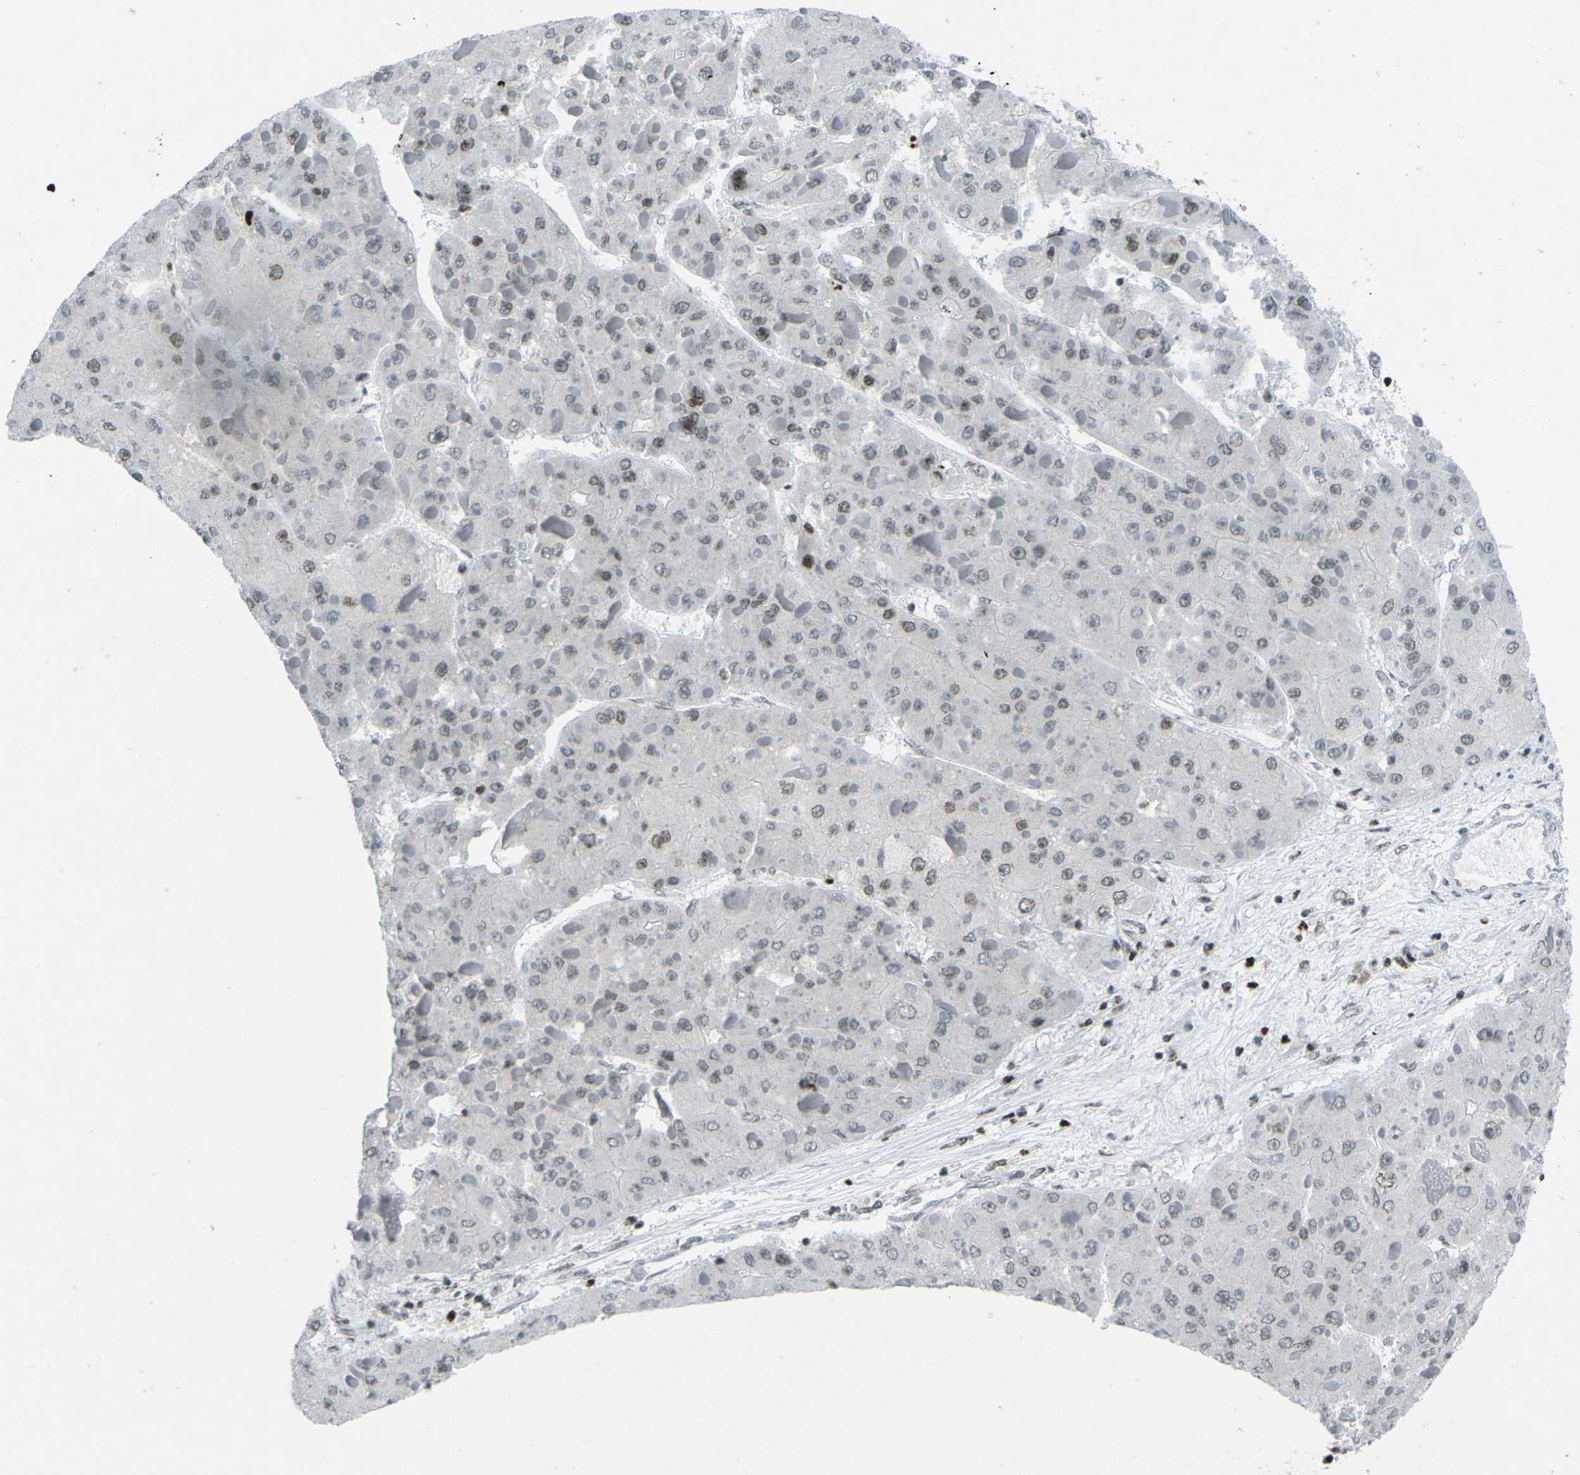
{"staining": {"intensity": "weak", "quantity": "25%-75%", "location": "nuclear"}, "tissue": "liver cancer", "cell_type": "Tumor cells", "image_type": "cancer", "snomed": [{"axis": "morphology", "description": "Carcinoma, Hepatocellular, NOS"}, {"axis": "topography", "description": "Liver"}], "caption": "Hepatocellular carcinoma (liver) stained for a protein reveals weak nuclear positivity in tumor cells. (DAB IHC with brightfield microscopy, high magnification).", "gene": "EME1", "patient": {"sex": "female", "age": 73}}